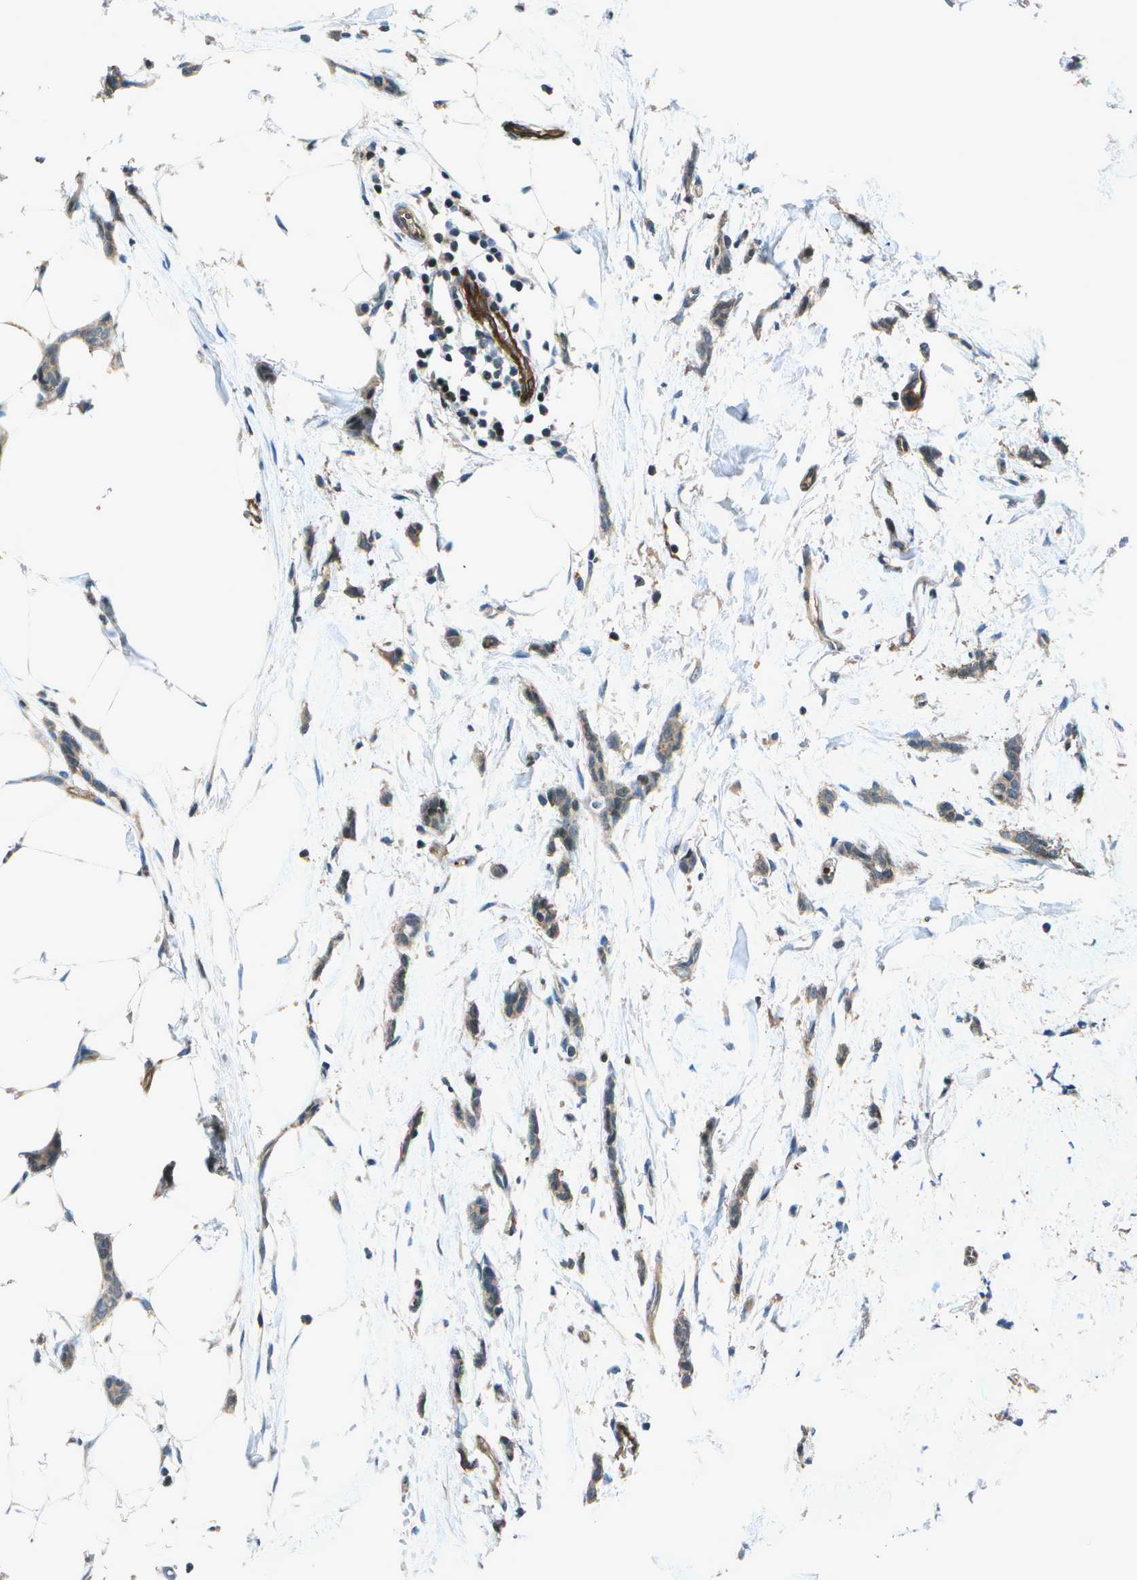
{"staining": {"intensity": "weak", "quantity": ">75%", "location": "cytoplasmic/membranous"}, "tissue": "breast cancer", "cell_type": "Tumor cells", "image_type": "cancer", "snomed": [{"axis": "morphology", "description": "Lobular carcinoma"}, {"axis": "topography", "description": "Skin"}, {"axis": "topography", "description": "Breast"}], "caption": "About >75% of tumor cells in breast cancer exhibit weak cytoplasmic/membranous protein expression as visualized by brown immunohistochemical staining.", "gene": "PDLIM1", "patient": {"sex": "female", "age": 46}}